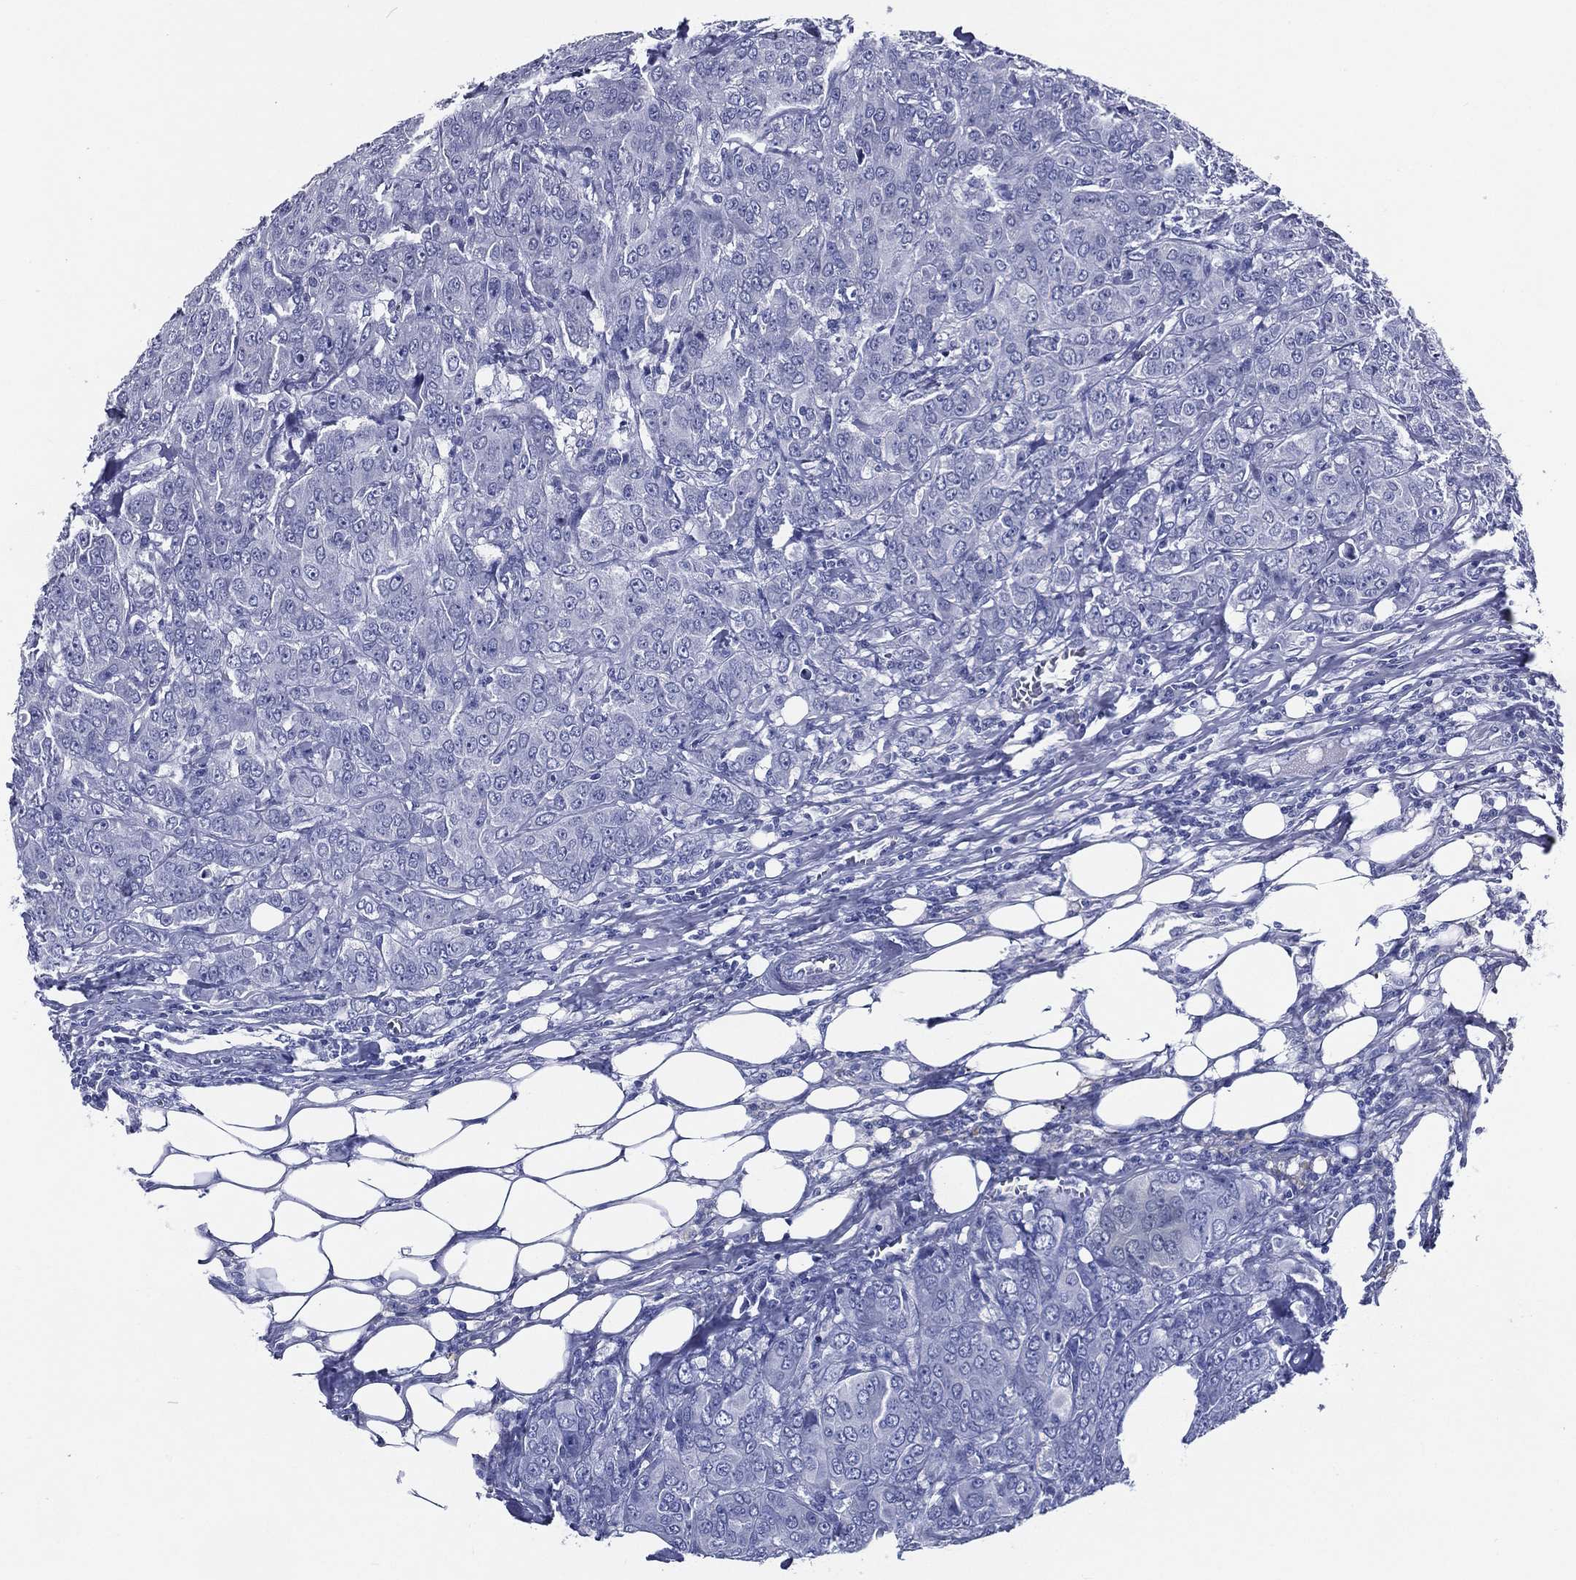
{"staining": {"intensity": "negative", "quantity": "none", "location": "none"}, "tissue": "breast cancer", "cell_type": "Tumor cells", "image_type": "cancer", "snomed": [{"axis": "morphology", "description": "Duct carcinoma"}, {"axis": "topography", "description": "Breast"}], "caption": "Immunohistochemical staining of breast infiltrating ductal carcinoma reveals no significant staining in tumor cells.", "gene": "ACE2", "patient": {"sex": "female", "age": 43}}